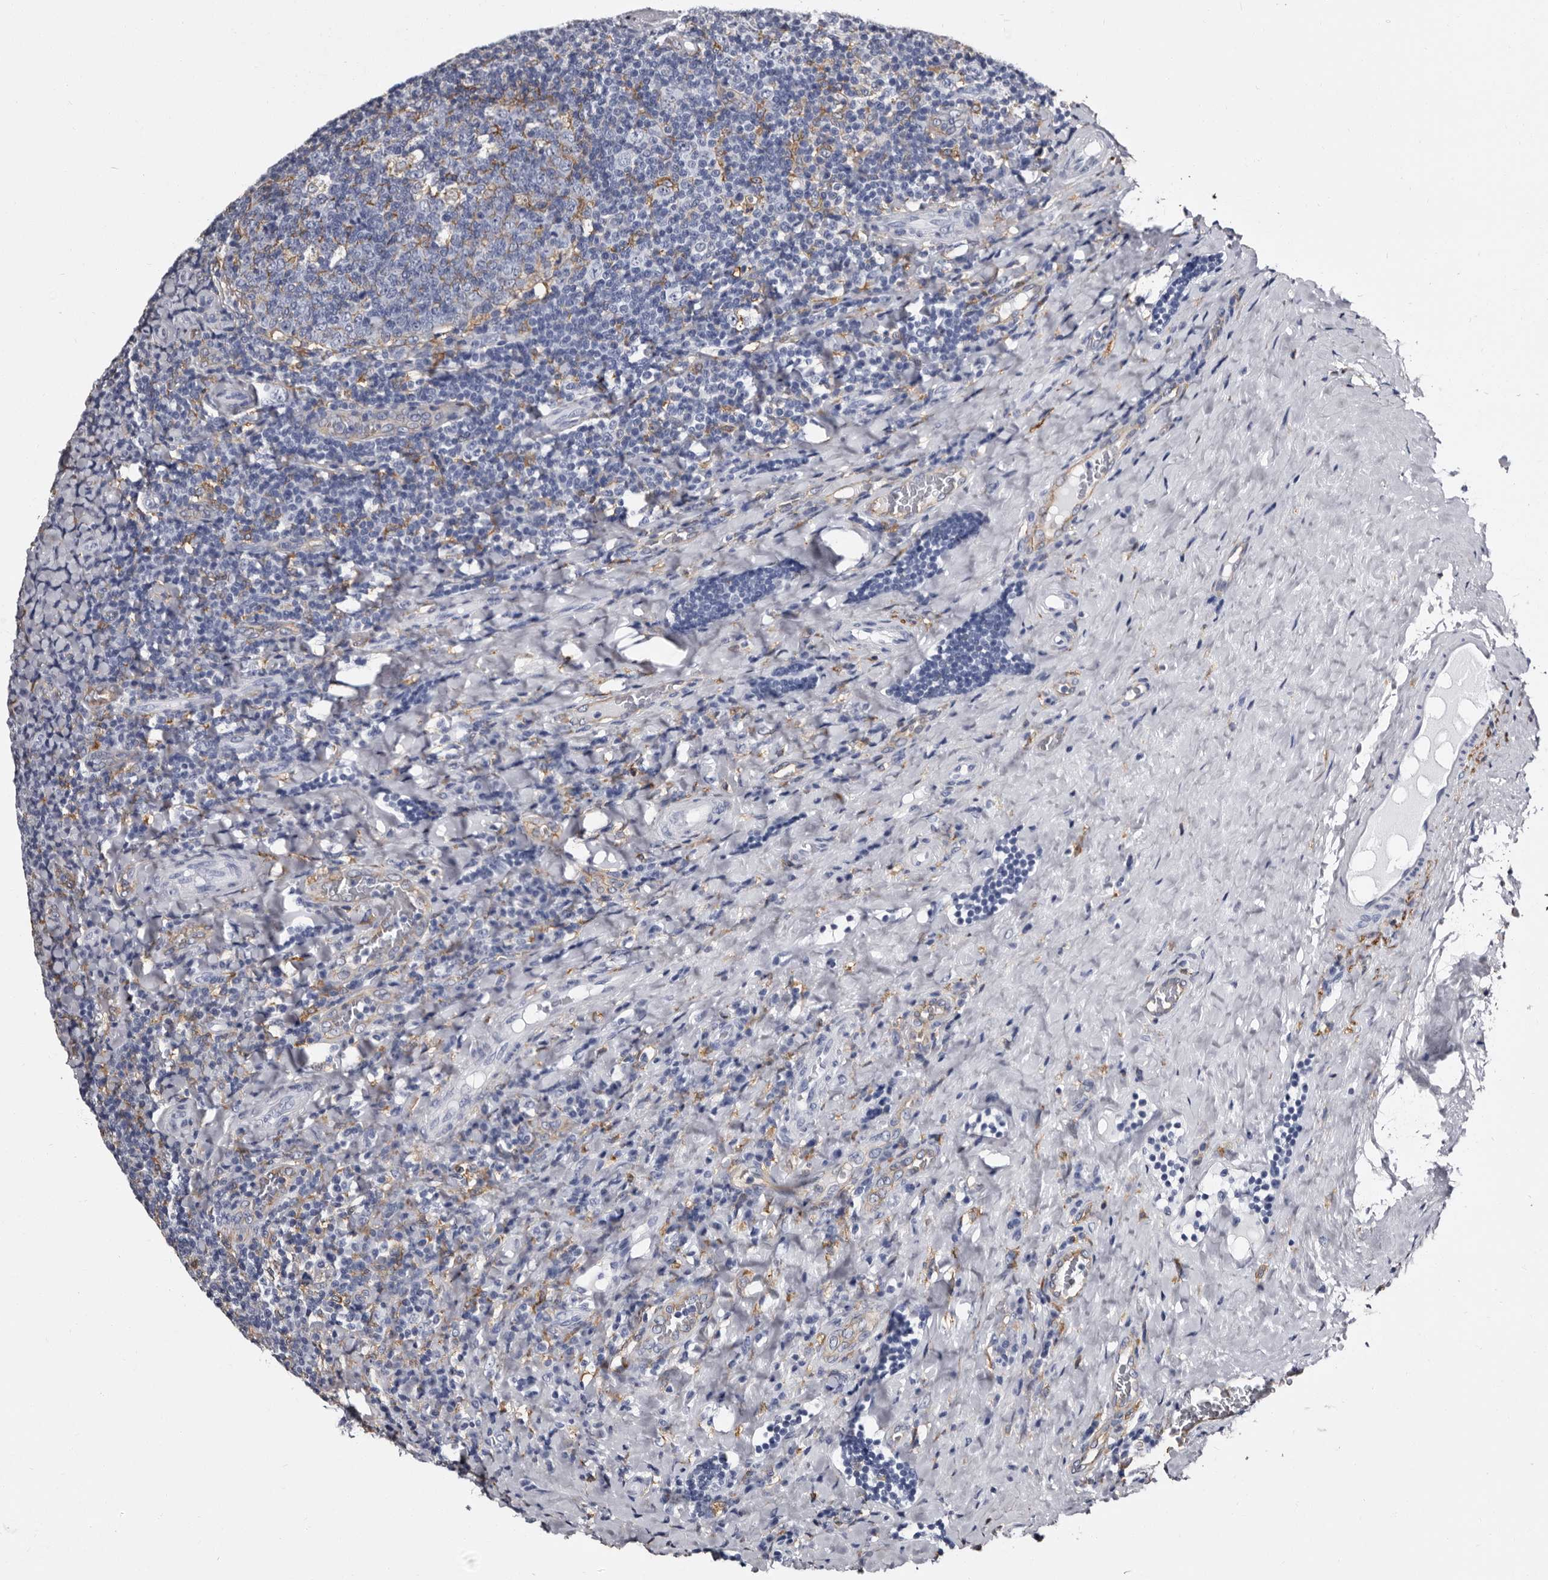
{"staining": {"intensity": "negative", "quantity": "none", "location": "none"}, "tissue": "tonsil", "cell_type": "Germinal center cells", "image_type": "normal", "snomed": [{"axis": "morphology", "description": "Normal tissue, NOS"}, {"axis": "topography", "description": "Tonsil"}], "caption": "This is a image of immunohistochemistry staining of benign tonsil, which shows no positivity in germinal center cells. (DAB (3,3'-diaminobenzidine) immunohistochemistry with hematoxylin counter stain).", "gene": "EPB41L3", "patient": {"sex": "male", "age": 17}}